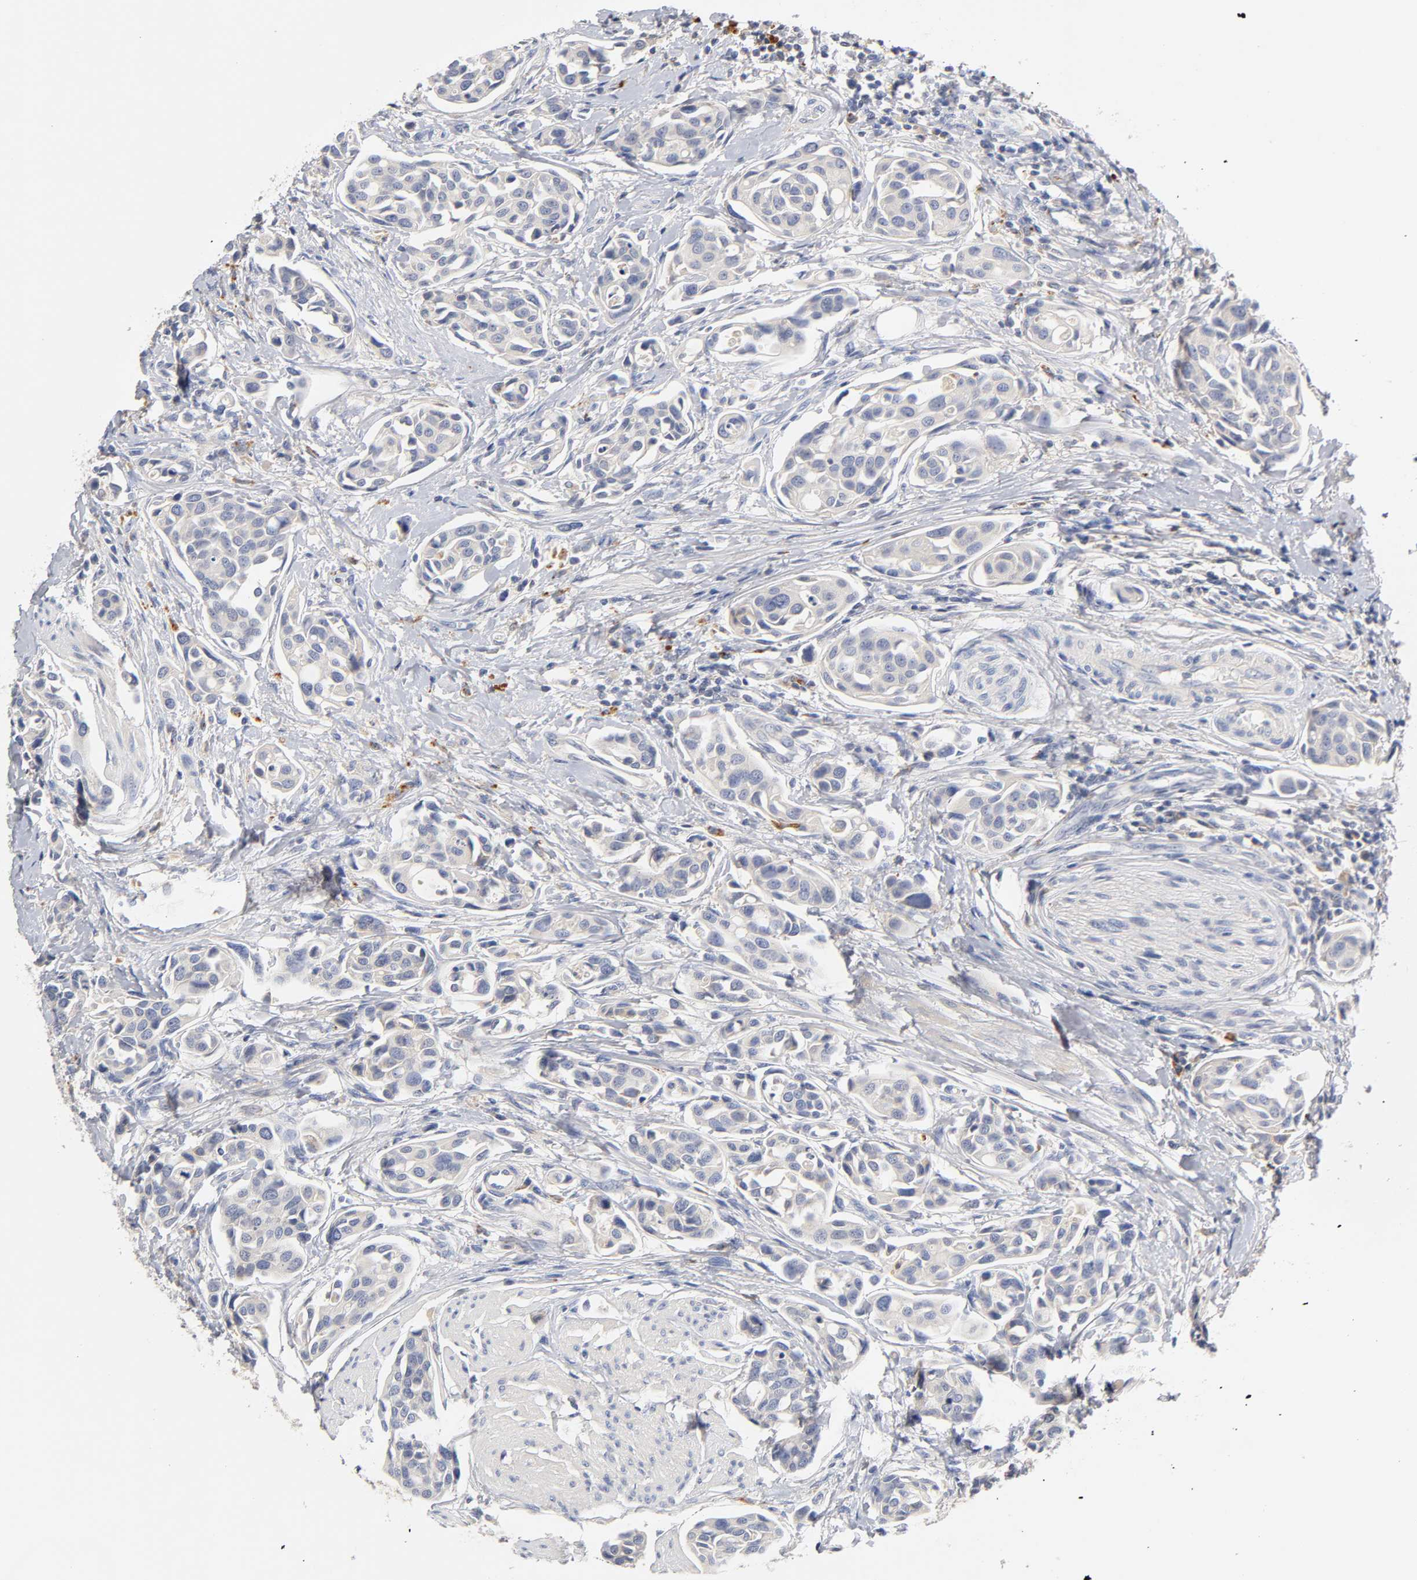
{"staining": {"intensity": "negative", "quantity": "none", "location": "none"}, "tissue": "urothelial cancer", "cell_type": "Tumor cells", "image_type": "cancer", "snomed": [{"axis": "morphology", "description": "Urothelial carcinoma, High grade"}, {"axis": "topography", "description": "Urinary bladder"}], "caption": "The photomicrograph reveals no staining of tumor cells in urothelial cancer. (DAB immunohistochemistry (IHC) with hematoxylin counter stain).", "gene": "RHOA", "patient": {"sex": "male", "age": 78}}